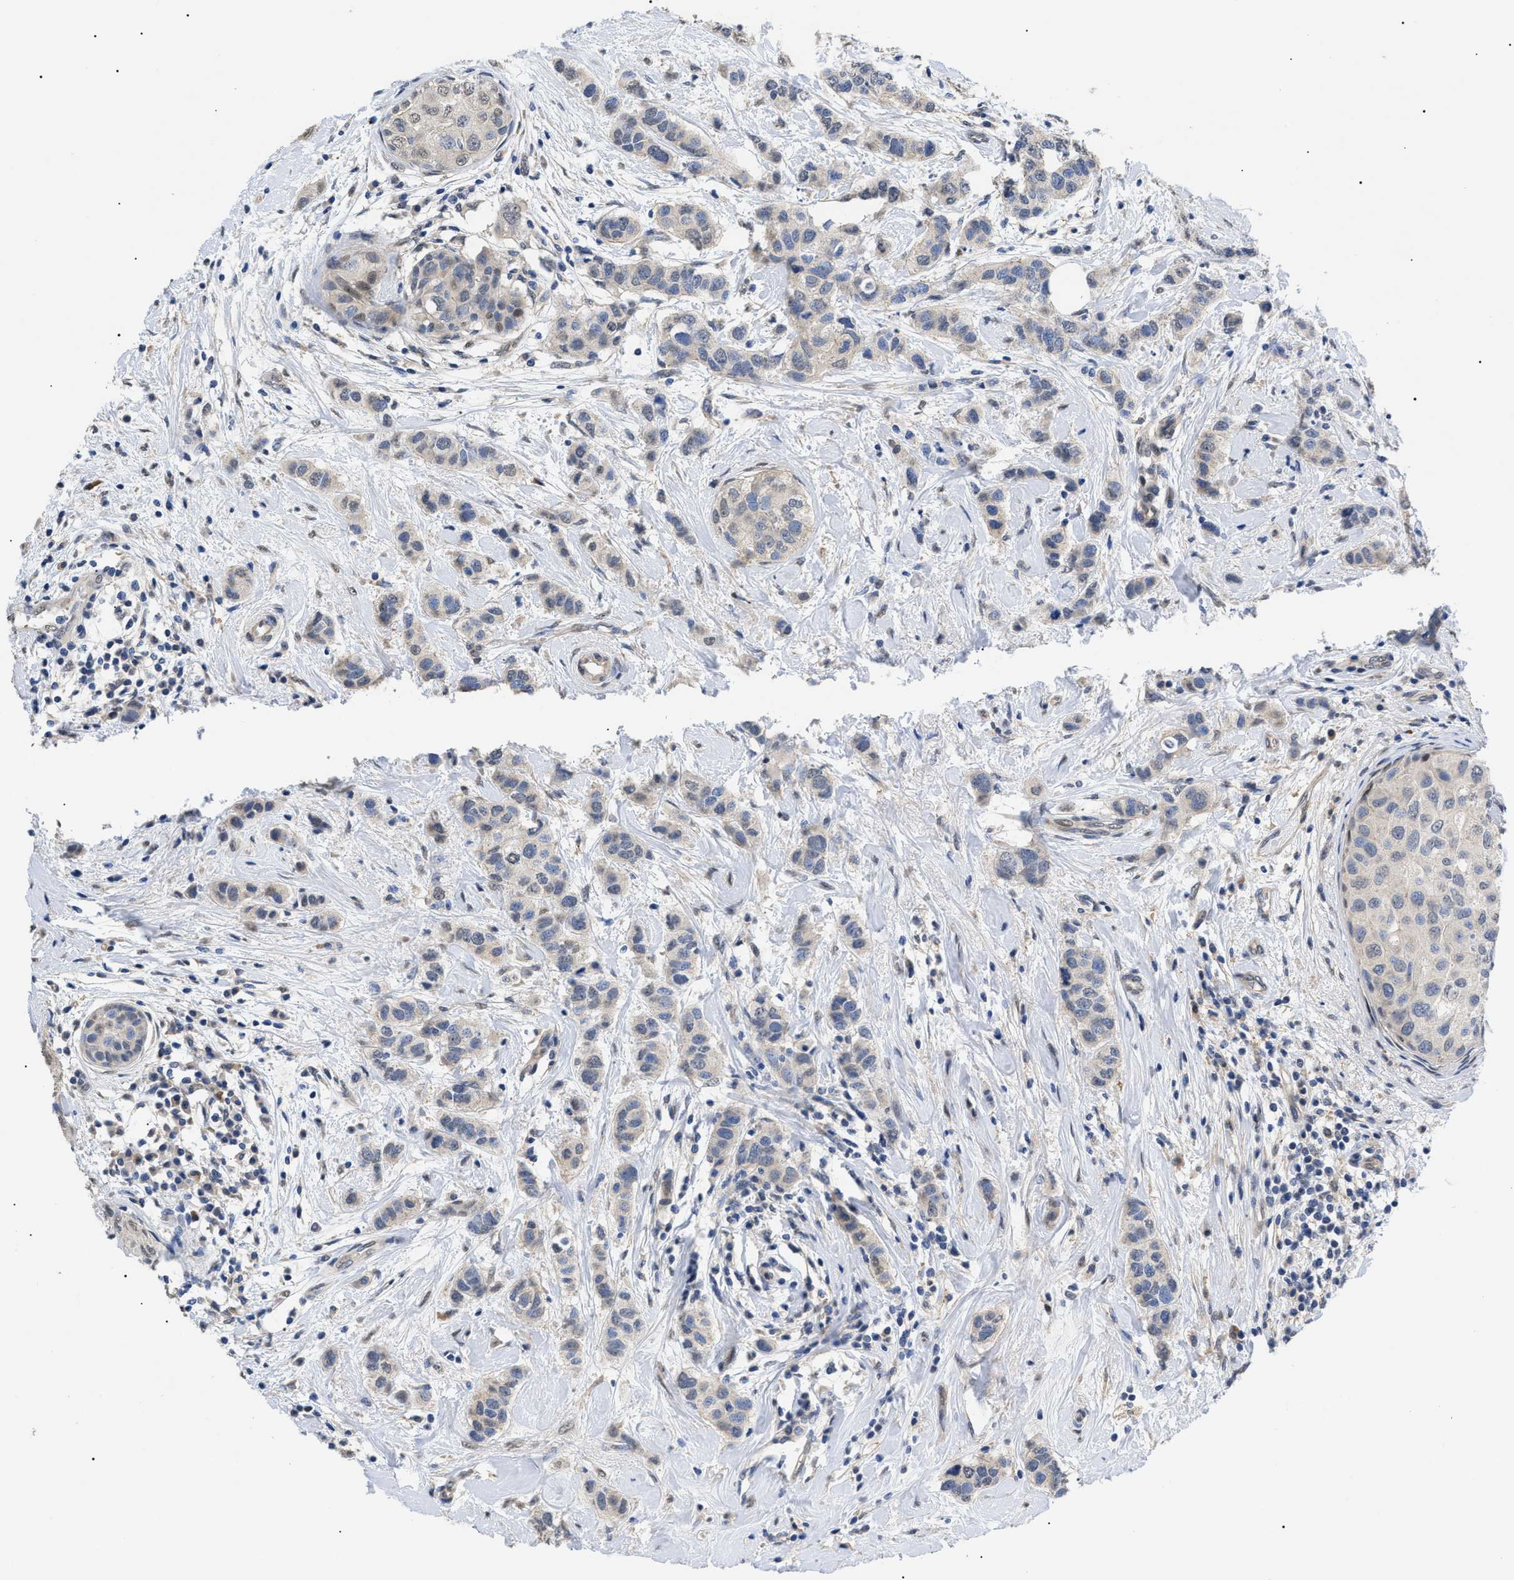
{"staining": {"intensity": "weak", "quantity": "25%-75%", "location": "cytoplasmic/membranous"}, "tissue": "breast cancer", "cell_type": "Tumor cells", "image_type": "cancer", "snomed": [{"axis": "morphology", "description": "Duct carcinoma"}, {"axis": "topography", "description": "Breast"}], "caption": "This image exhibits infiltrating ductal carcinoma (breast) stained with IHC to label a protein in brown. The cytoplasmic/membranous of tumor cells show weak positivity for the protein. Nuclei are counter-stained blue.", "gene": "SFXN5", "patient": {"sex": "female", "age": 50}}